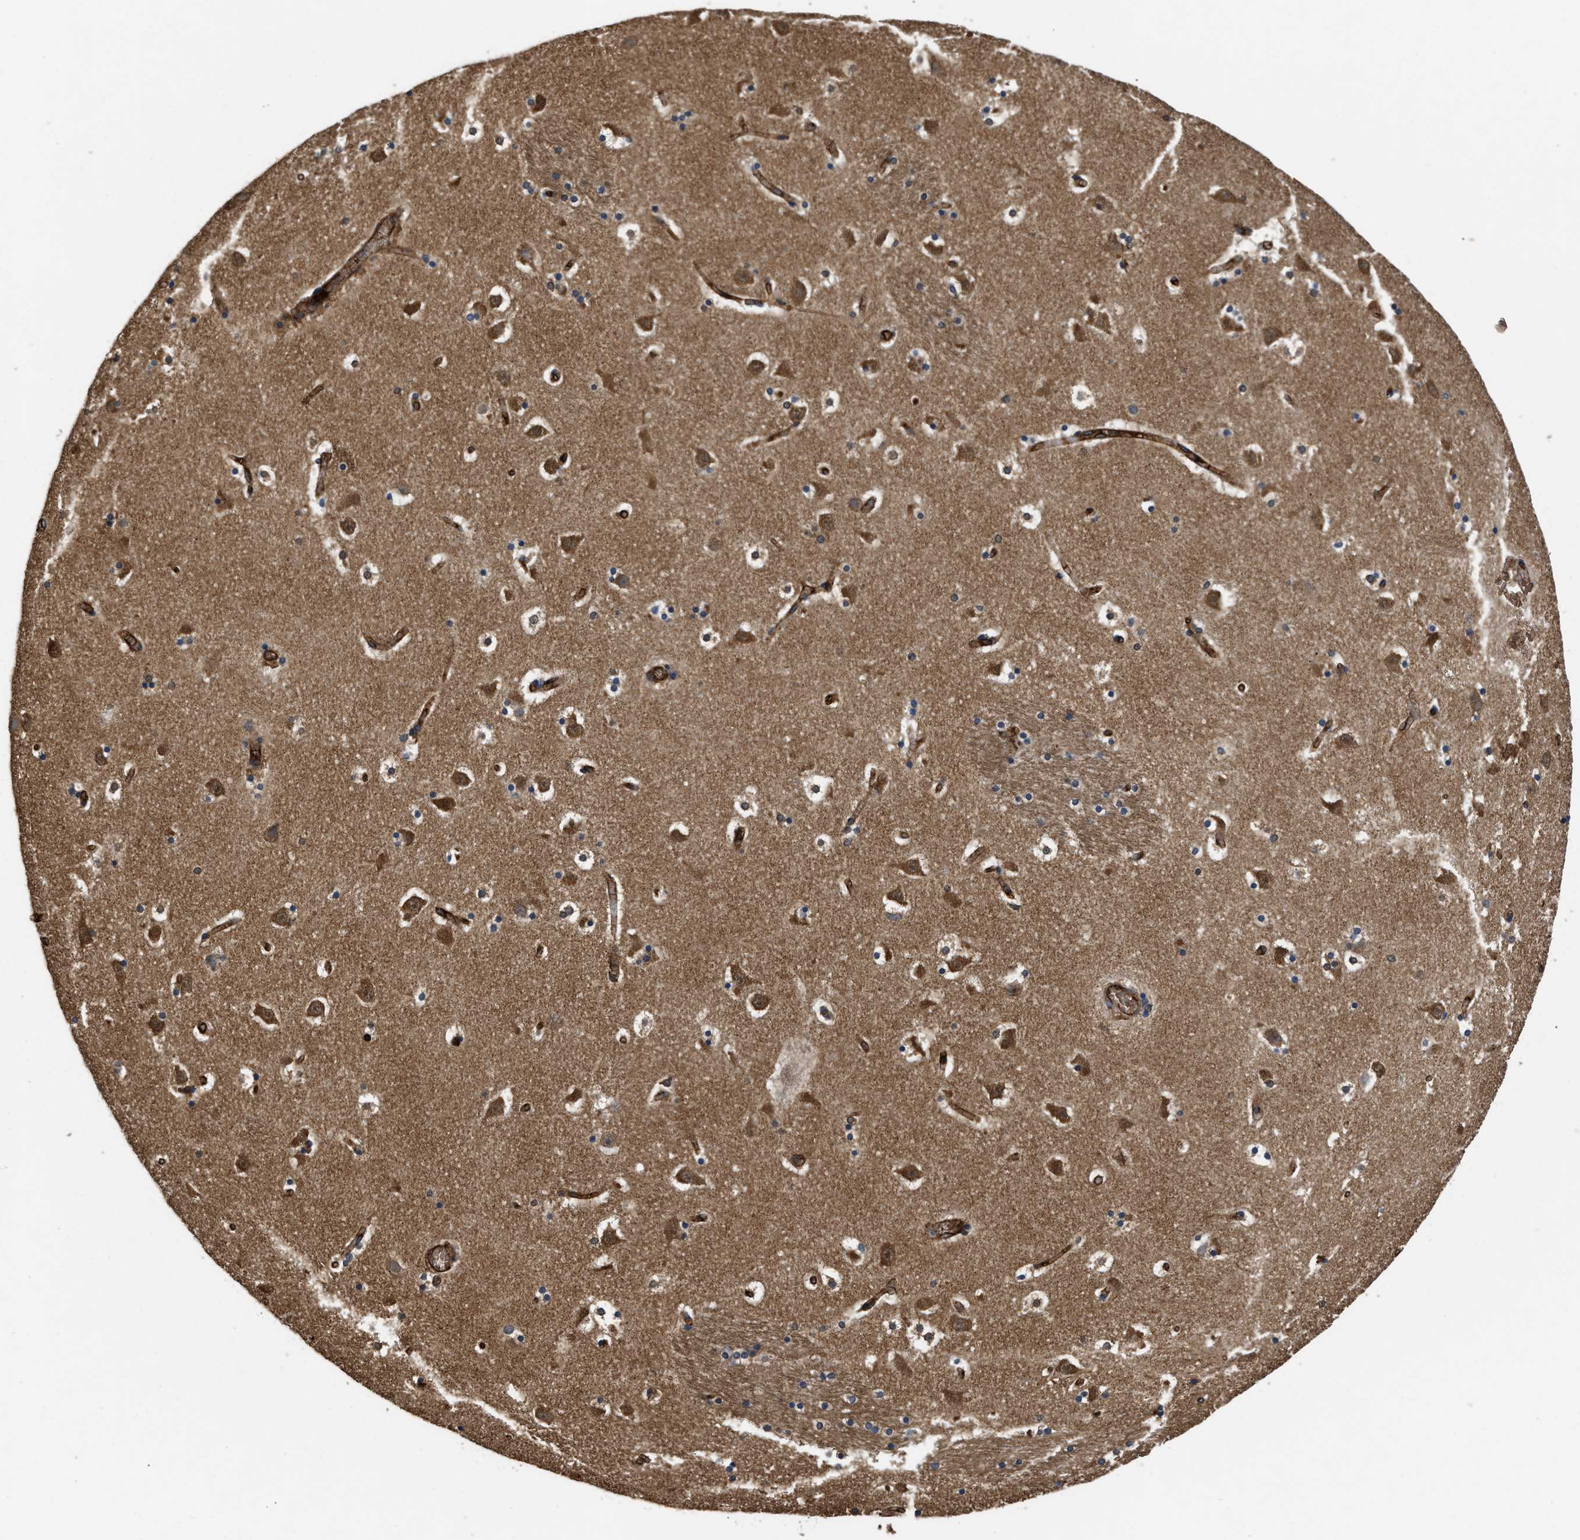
{"staining": {"intensity": "negative", "quantity": "none", "location": "none"}, "tissue": "caudate", "cell_type": "Glial cells", "image_type": "normal", "snomed": [{"axis": "morphology", "description": "Normal tissue, NOS"}, {"axis": "topography", "description": "Lateral ventricle wall"}], "caption": "A photomicrograph of human caudate is negative for staining in glial cells. The staining was performed using DAB to visualize the protein expression in brown, while the nuclei were stained in blue with hematoxylin (Magnification: 20x).", "gene": "LINGO2", "patient": {"sex": "male", "age": 45}}